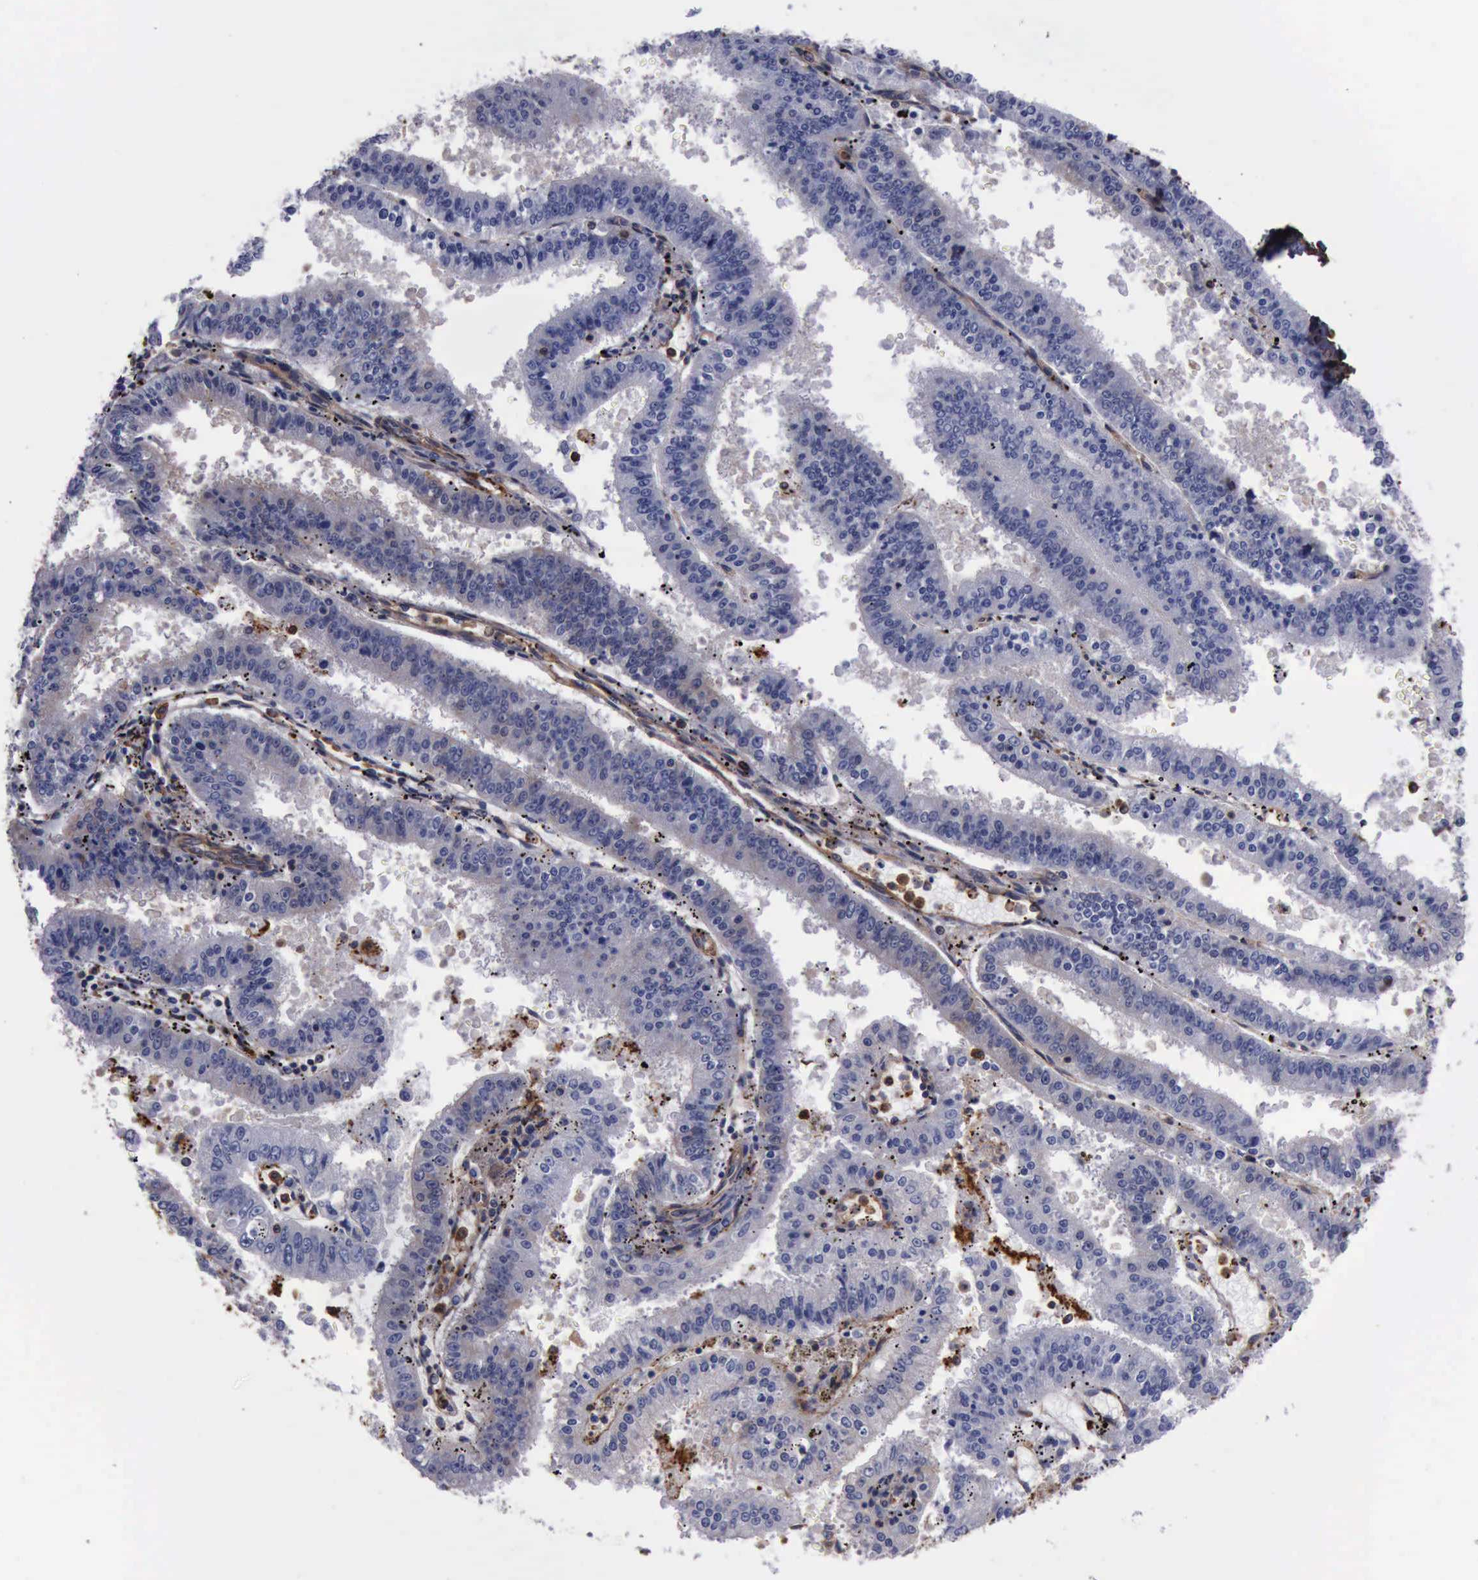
{"staining": {"intensity": "negative", "quantity": "none", "location": "none"}, "tissue": "endometrial cancer", "cell_type": "Tumor cells", "image_type": "cancer", "snomed": [{"axis": "morphology", "description": "Adenocarcinoma, NOS"}, {"axis": "topography", "description": "Endometrium"}], "caption": "The immunohistochemistry (IHC) image has no significant staining in tumor cells of endometrial cancer (adenocarcinoma) tissue. The staining was performed using DAB to visualize the protein expression in brown, while the nuclei were stained in blue with hematoxylin (Magnification: 20x).", "gene": "FLNA", "patient": {"sex": "female", "age": 66}}